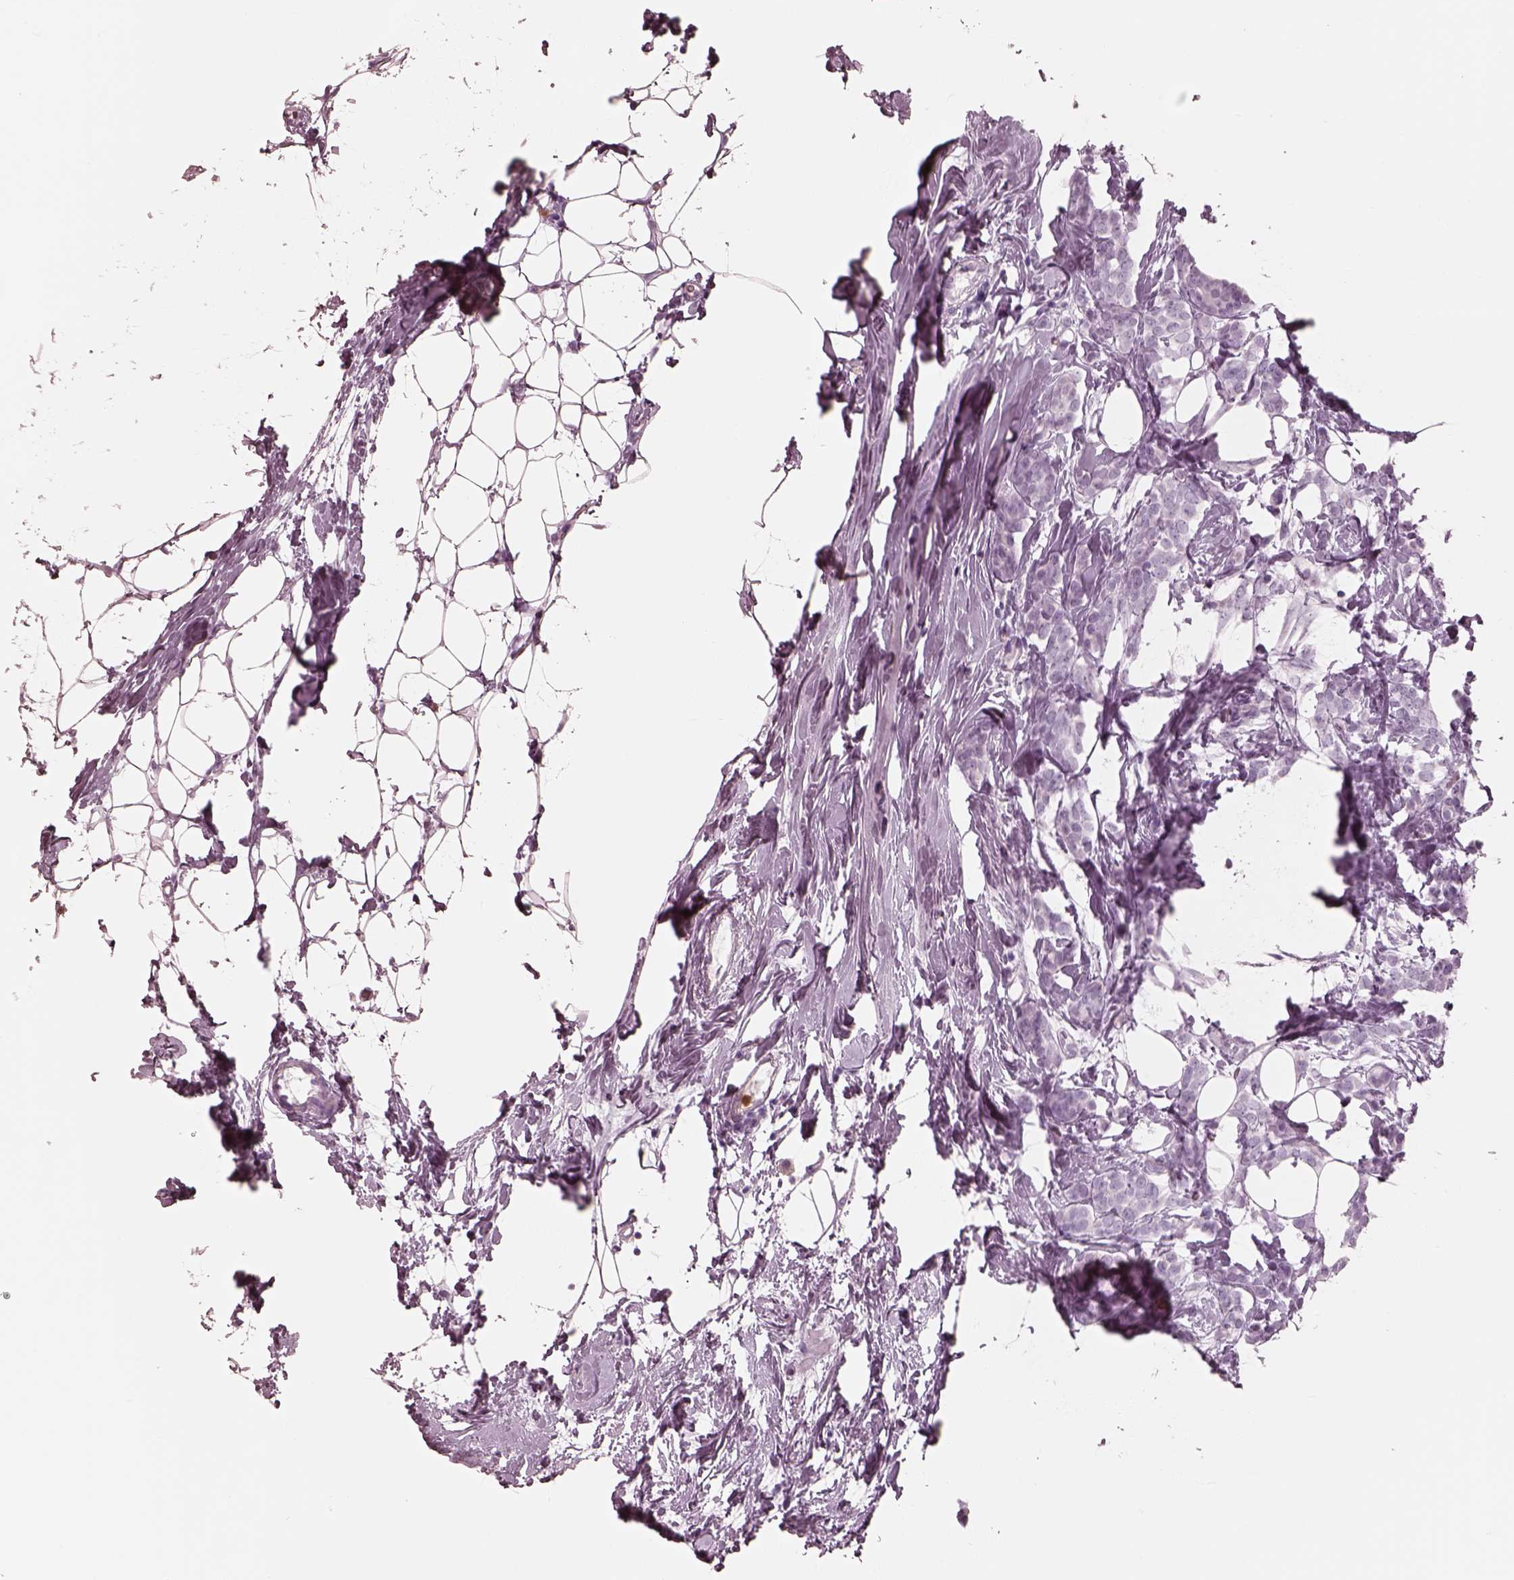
{"staining": {"intensity": "negative", "quantity": "none", "location": "none"}, "tissue": "breast cancer", "cell_type": "Tumor cells", "image_type": "cancer", "snomed": [{"axis": "morphology", "description": "Lobular carcinoma"}, {"axis": "topography", "description": "Breast"}], "caption": "IHC of breast cancer displays no positivity in tumor cells.", "gene": "ELANE", "patient": {"sex": "female", "age": 49}}